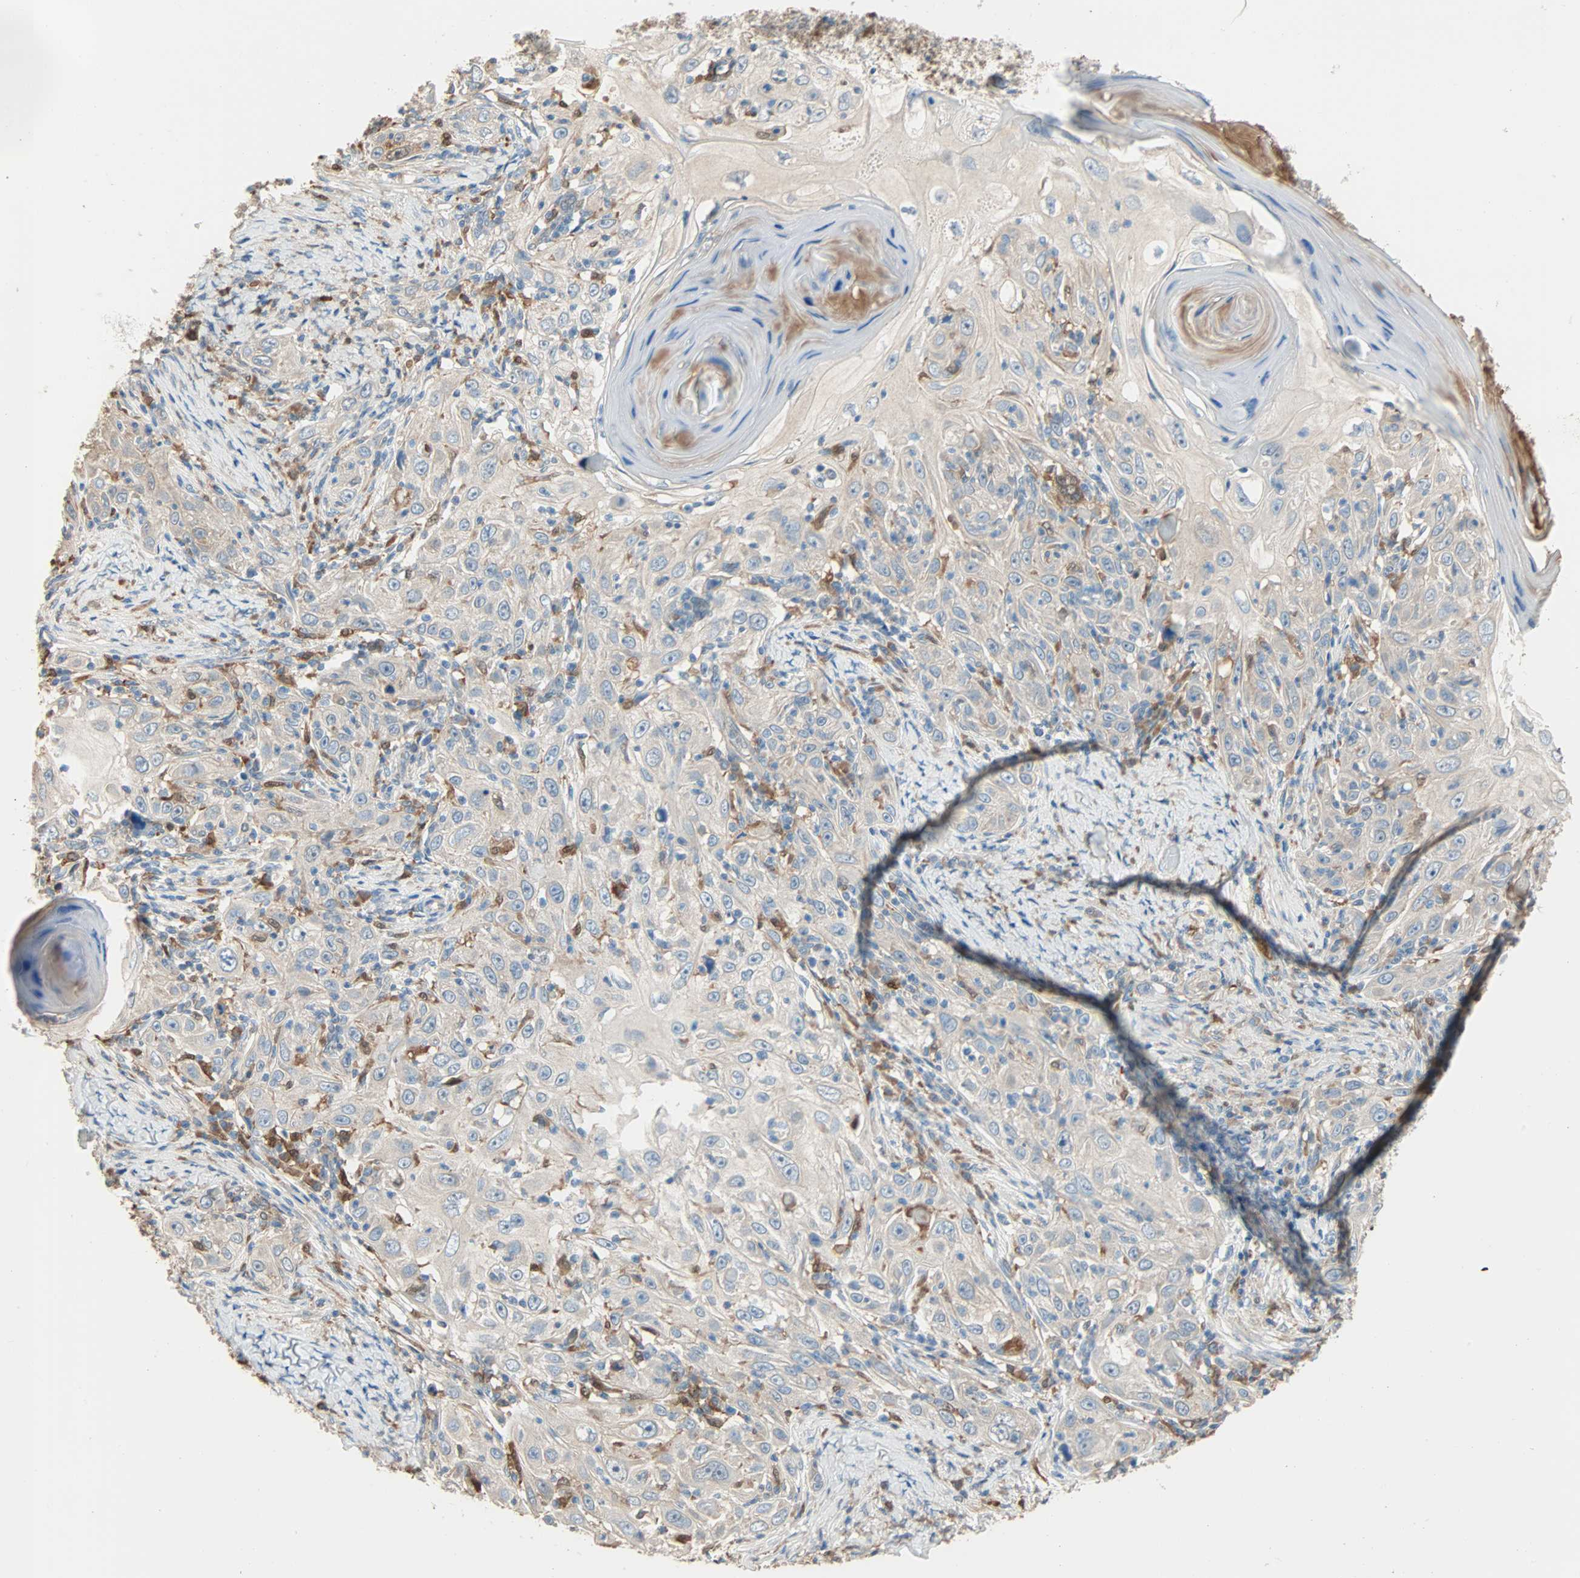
{"staining": {"intensity": "negative", "quantity": "none", "location": "none"}, "tissue": "skin cancer", "cell_type": "Tumor cells", "image_type": "cancer", "snomed": [{"axis": "morphology", "description": "Squamous cell carcinoma, NOS"}, {"axis": "topography", "description": "Skin"}], "caption": "The IHC image has no significant expression in tumor cells of skin cancer (squamous cell carcinoma) tissue.", "gene": "PRDX1", "patient": {"sex": "female", "age": 88}}